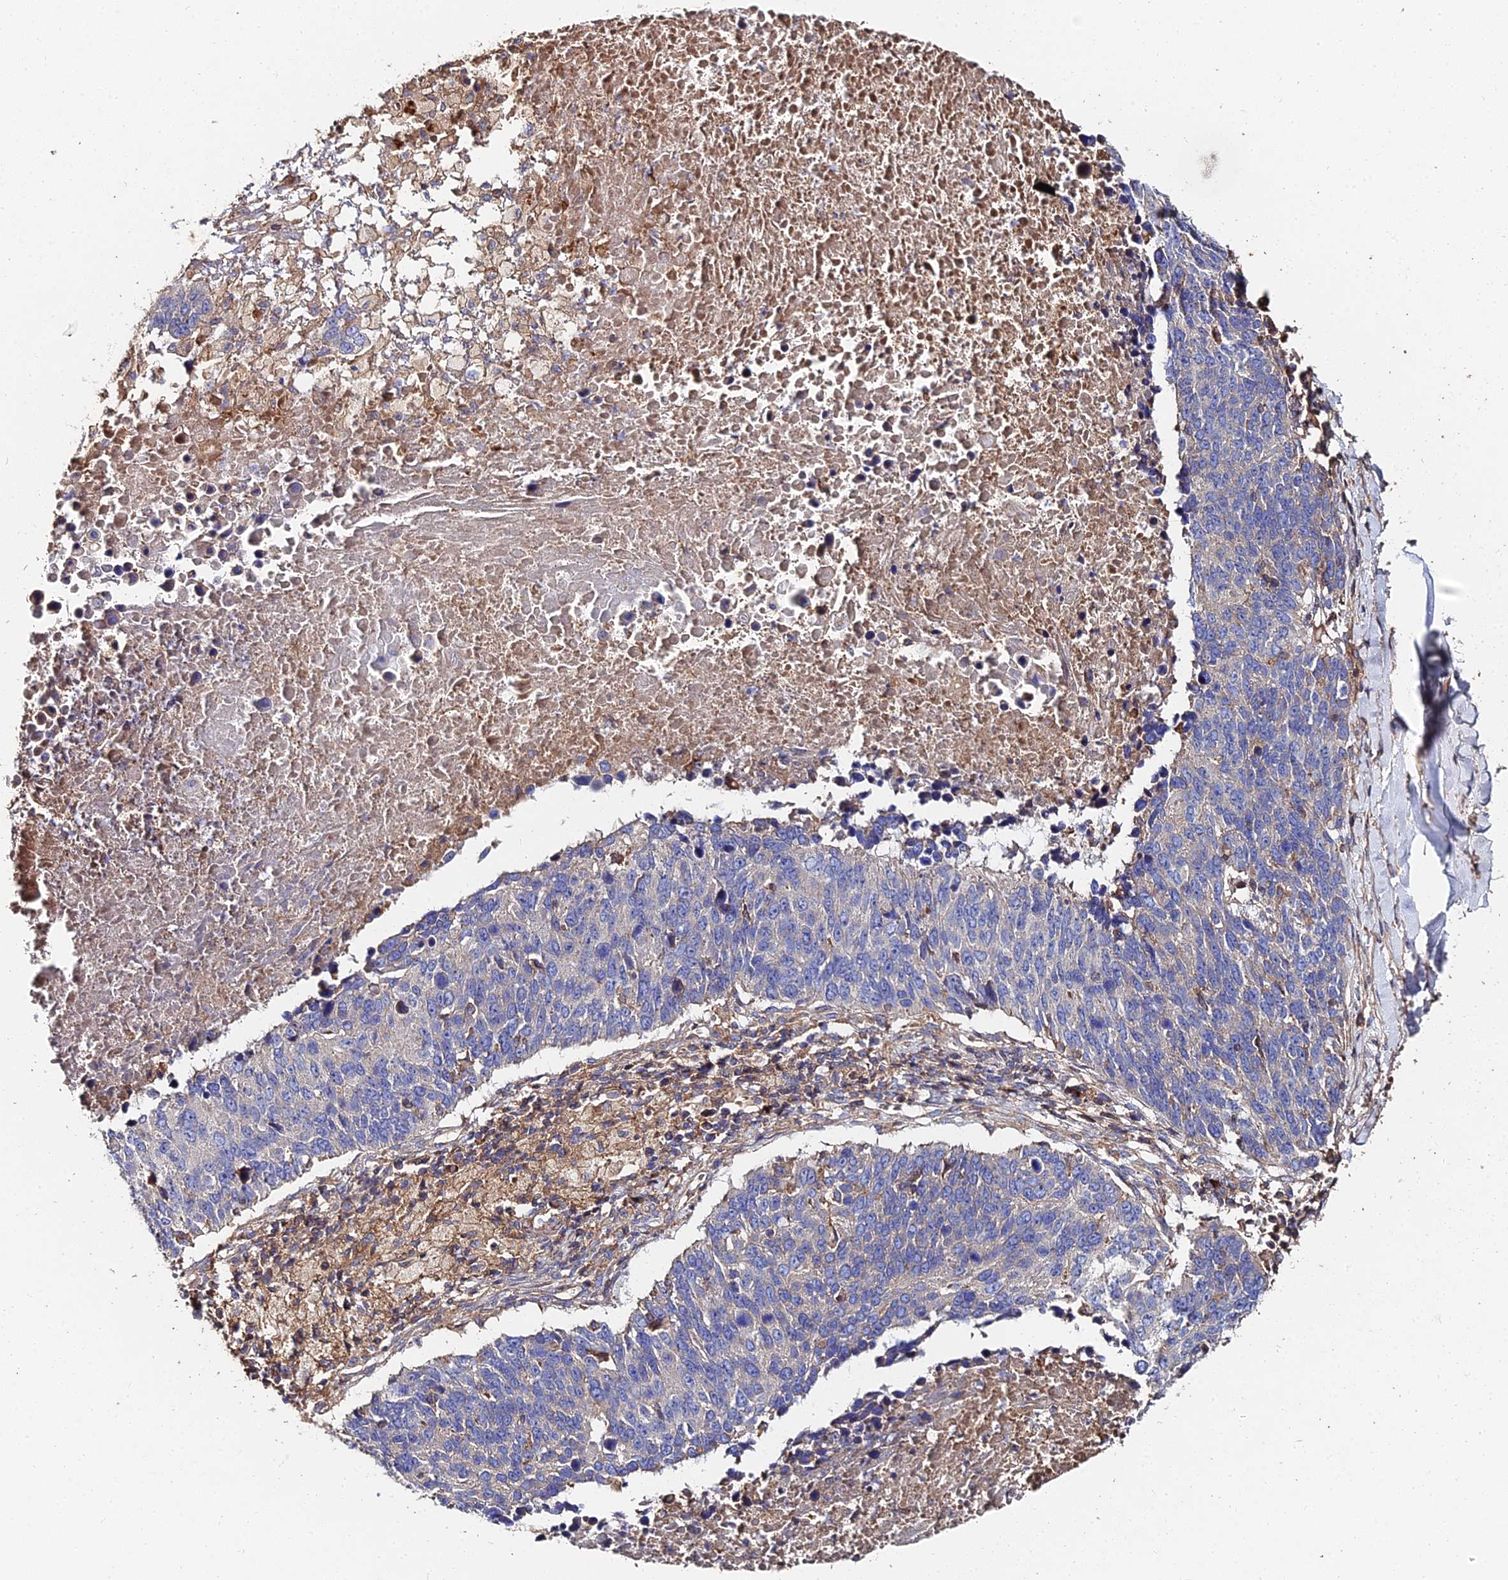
{"staining": {"intensity": "negative", "quantity": "none", "location": "none"}, "tissue": "lung cancer", "cell_type": "Tumor cells", "image_type": "cancer", "snomed": [{"axis": "morphology", "description": "Normal tissue, NOS"}, {"axis": "morphology", "description": "Squamous cell carcinoma, NOS"}, {"axis": "topography", "description": "Lymph node"}, {"axis": "topography", "description": "Lung"}], "caption": "Immunohistochemistry of human lung cancer displays no expression in tumor cells.", "gene": "EXT1", "patient": {"sex": "male", "age": 66}}